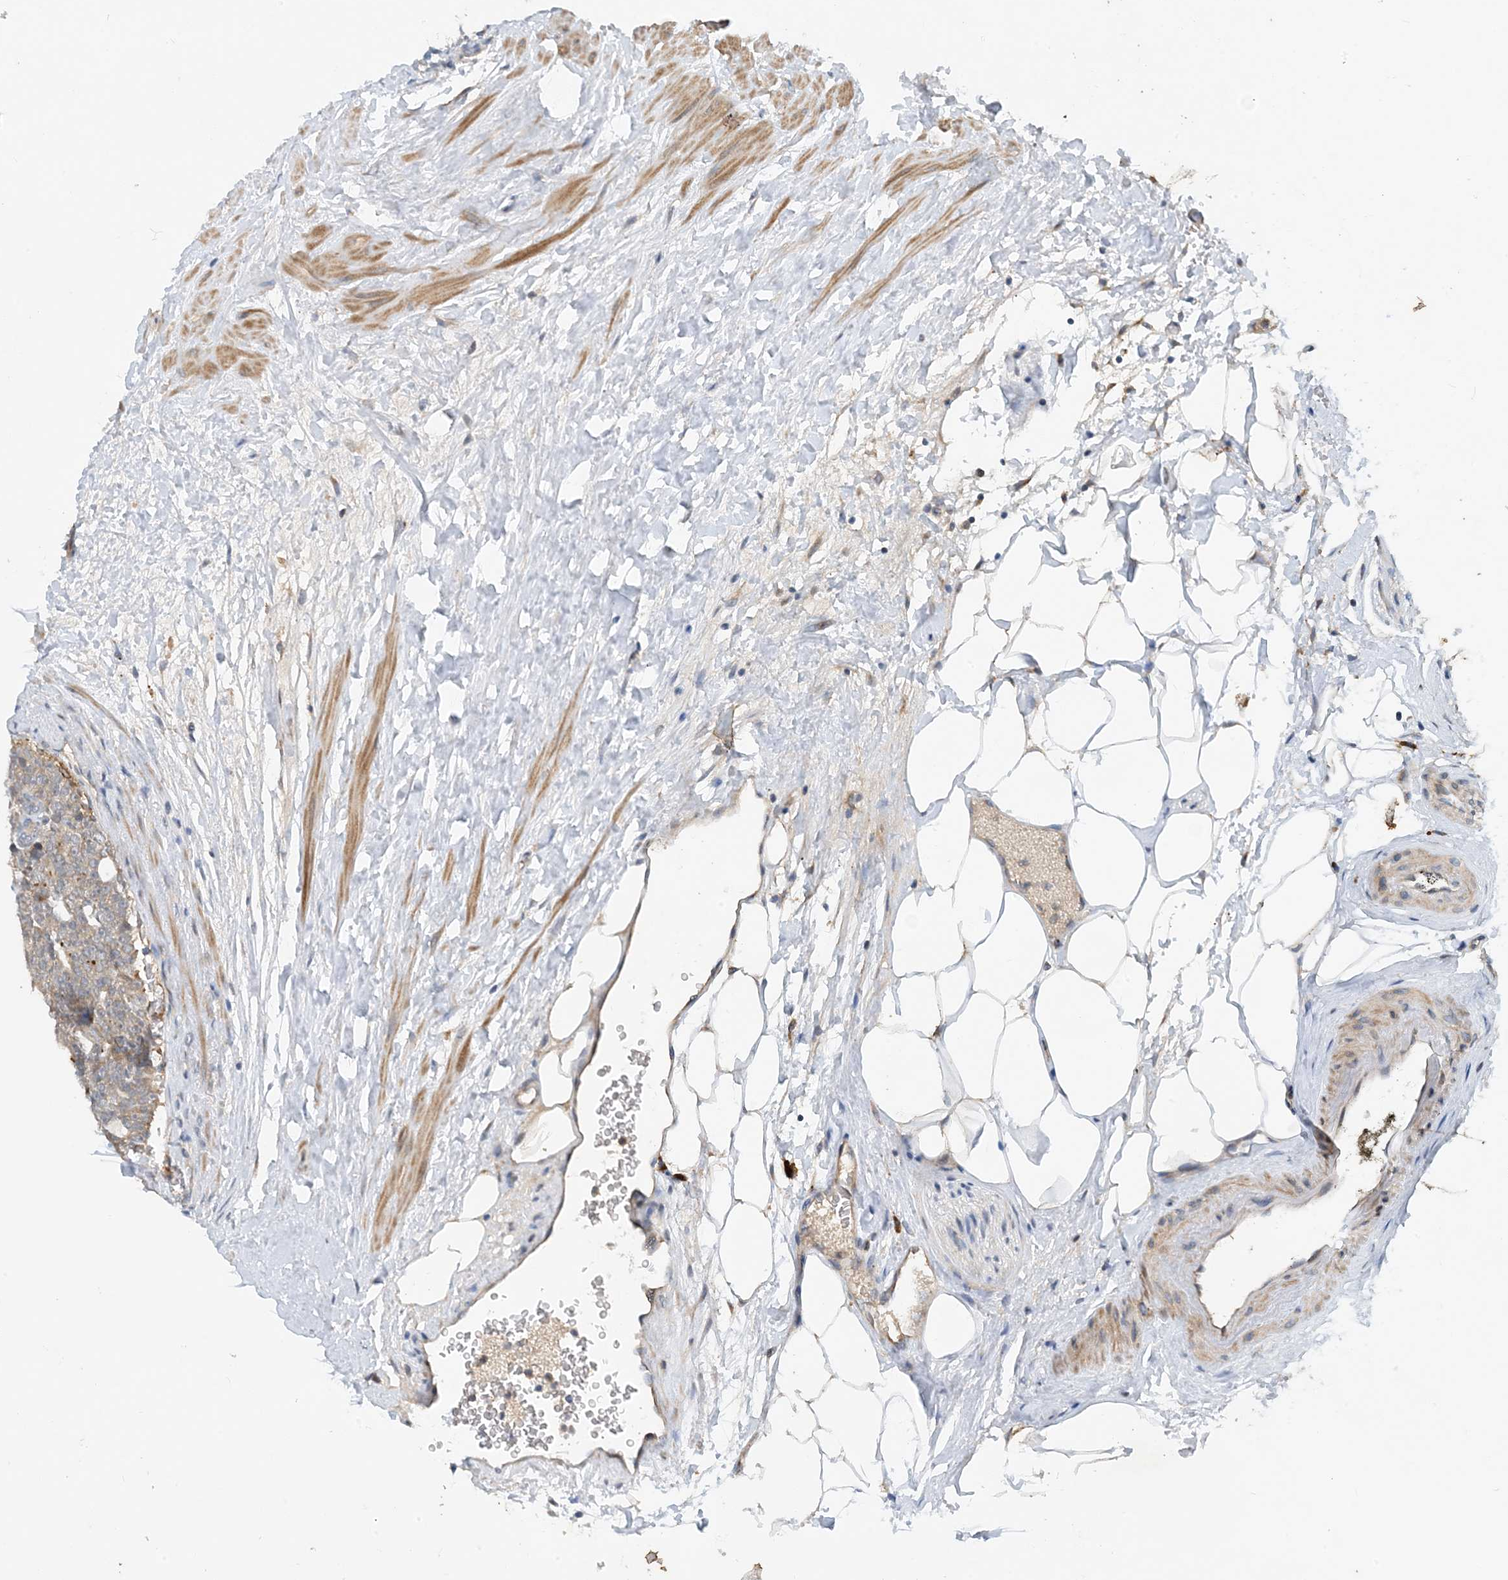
{"staining": {"intensity": "moderate", "quantity": ">75%", "location": "cytoplasmic/membranous"}, "tissue": "prostate cancer", "cell_type": "Tumor cells", "image_type": "cancer", "snomed": [{"axis": "morphology", "description": "Adenocarcinoma, High grade"}, {"axis": "topography", "description": "Prostate"}], "caption": "Tumor cells reveal medium levels of moderate cytoplasmic/membranous staining in approximately >75% of cells in human prostate high-grade adenocarcinoma.", "gene": "PHOSPHO2", "patient": {"sex": "male", "age": 56}}